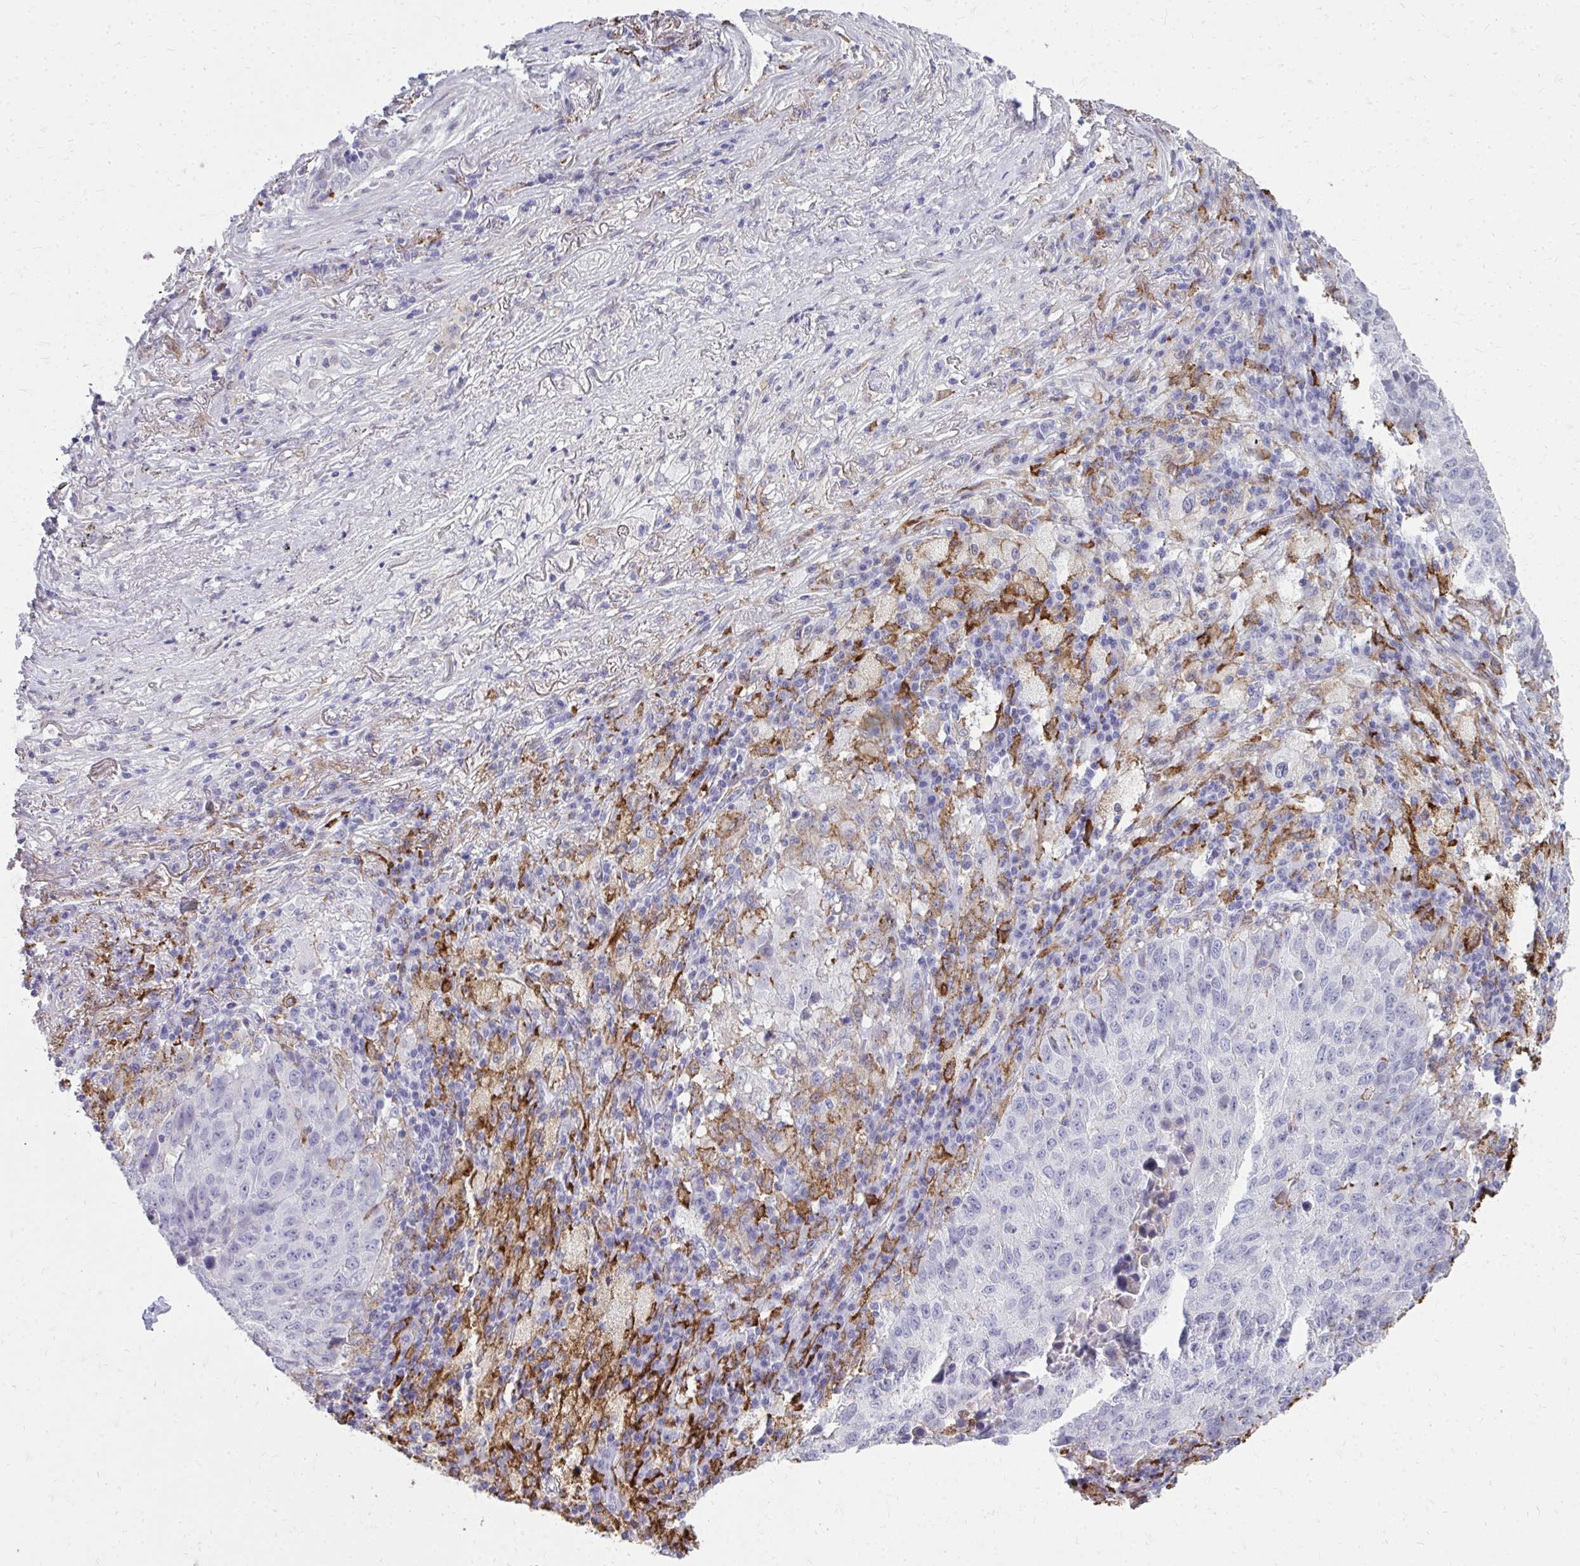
{"staining": {"intensity": "negative", "quantity": "none", "location": "none"}, "tissue": "lung cancer", "cell_type": "Tumor cells", "image_type": "cancer", "snomed": [{"axis": "morphology", "description": "Squamous cell carcinoma, NOS"}, {"axis": "topography", "description": "Lung"}], "caption": "Tumor cells show no significant expression in lung squamous cell carcinoma.", "gene": "CD163", "patient": {"sex": "male", "age": 73}}